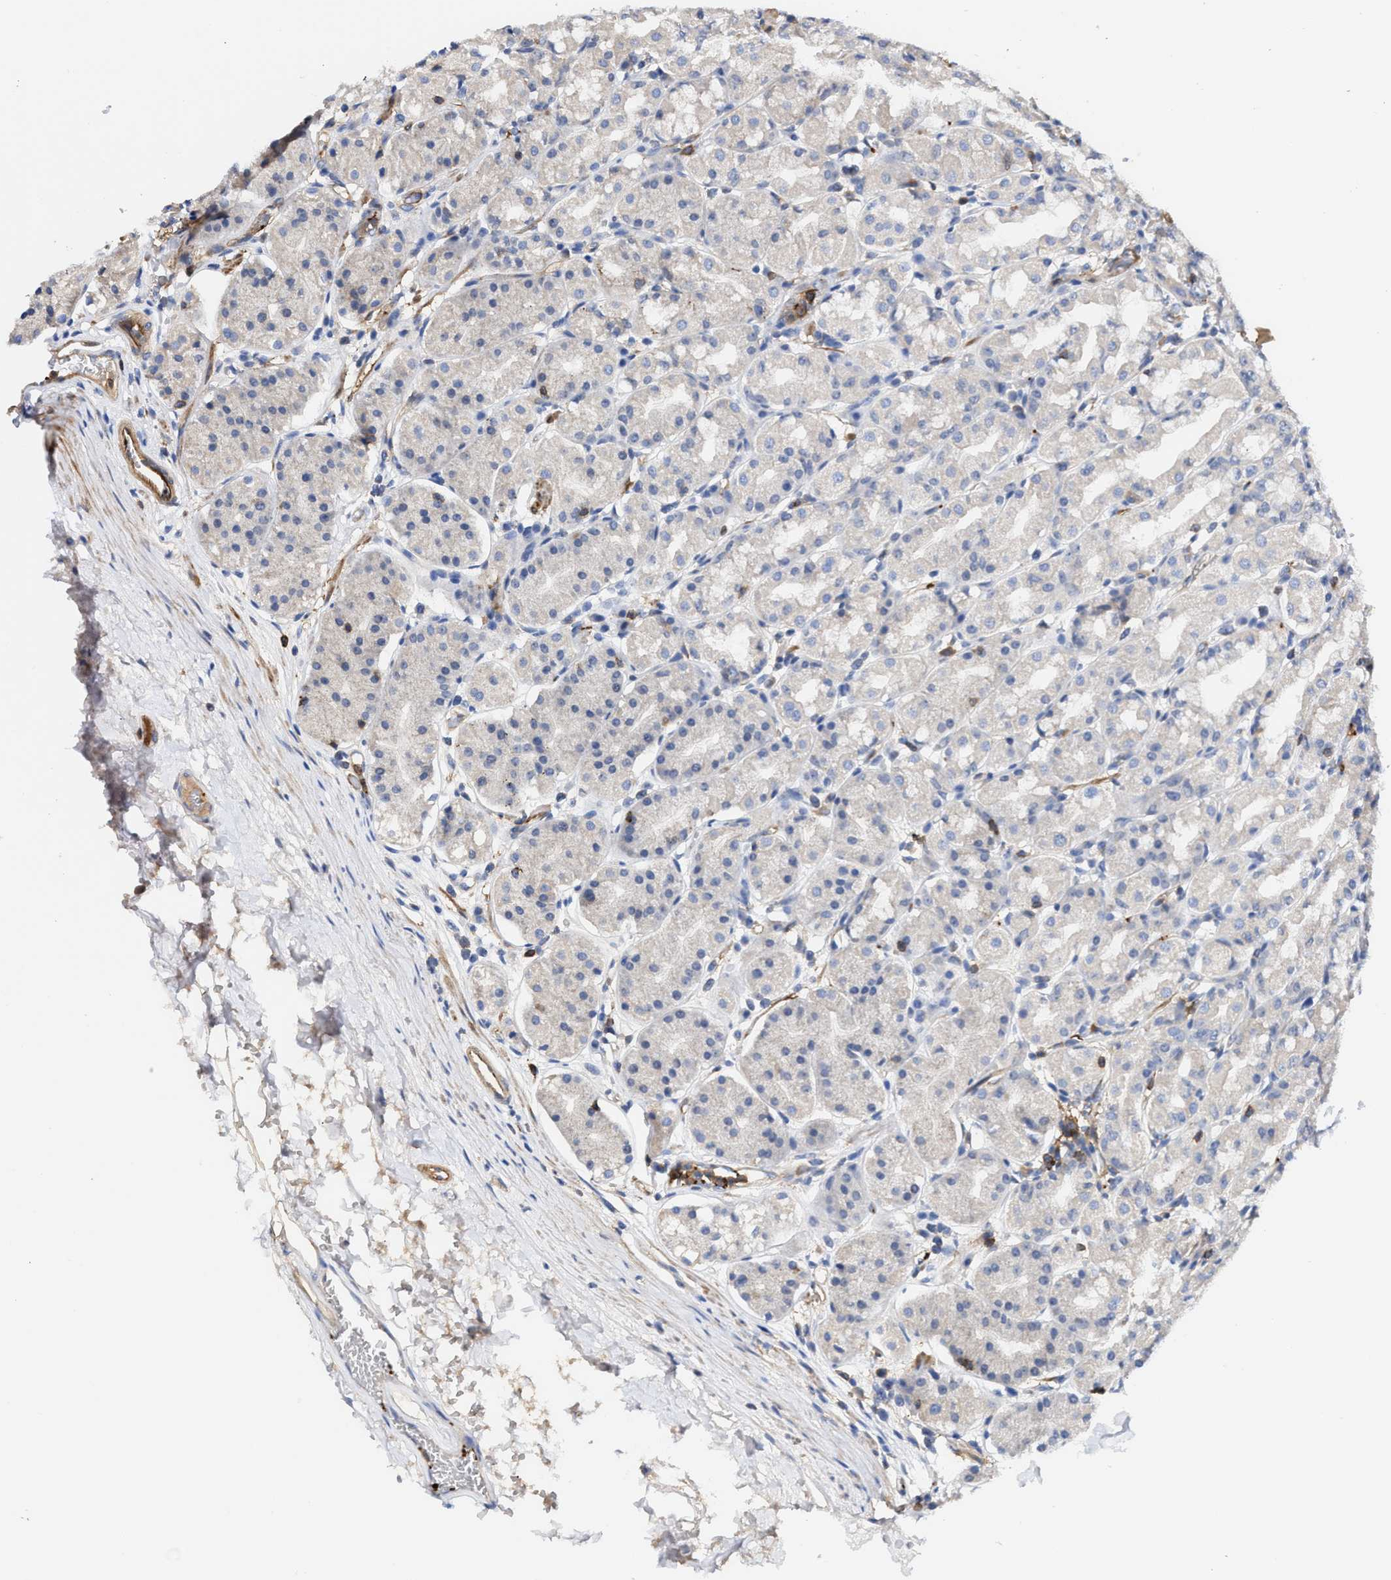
{"staining": {"intensity": "weak", "quantity": "<25%", "location": "cytoplasmic/membranous"}, "tissue": "stomach", "cell_type": "Glandular cells", "image_type": "normal", "snomed": [{"axis": "morphology", "description": "Normal tissue, NOS"}, {"axis": "topography", "description": "Stomach"}, {"axis": "topography", "description": "Stomach, lower"}], "caption": "High power microscopy photomicrograph of an IHC image of unremarkable stomach, revealing no significant expression in glandular cells.", "gene": "HS3ST5", "patient": {"sex": "female", "age": 56}}